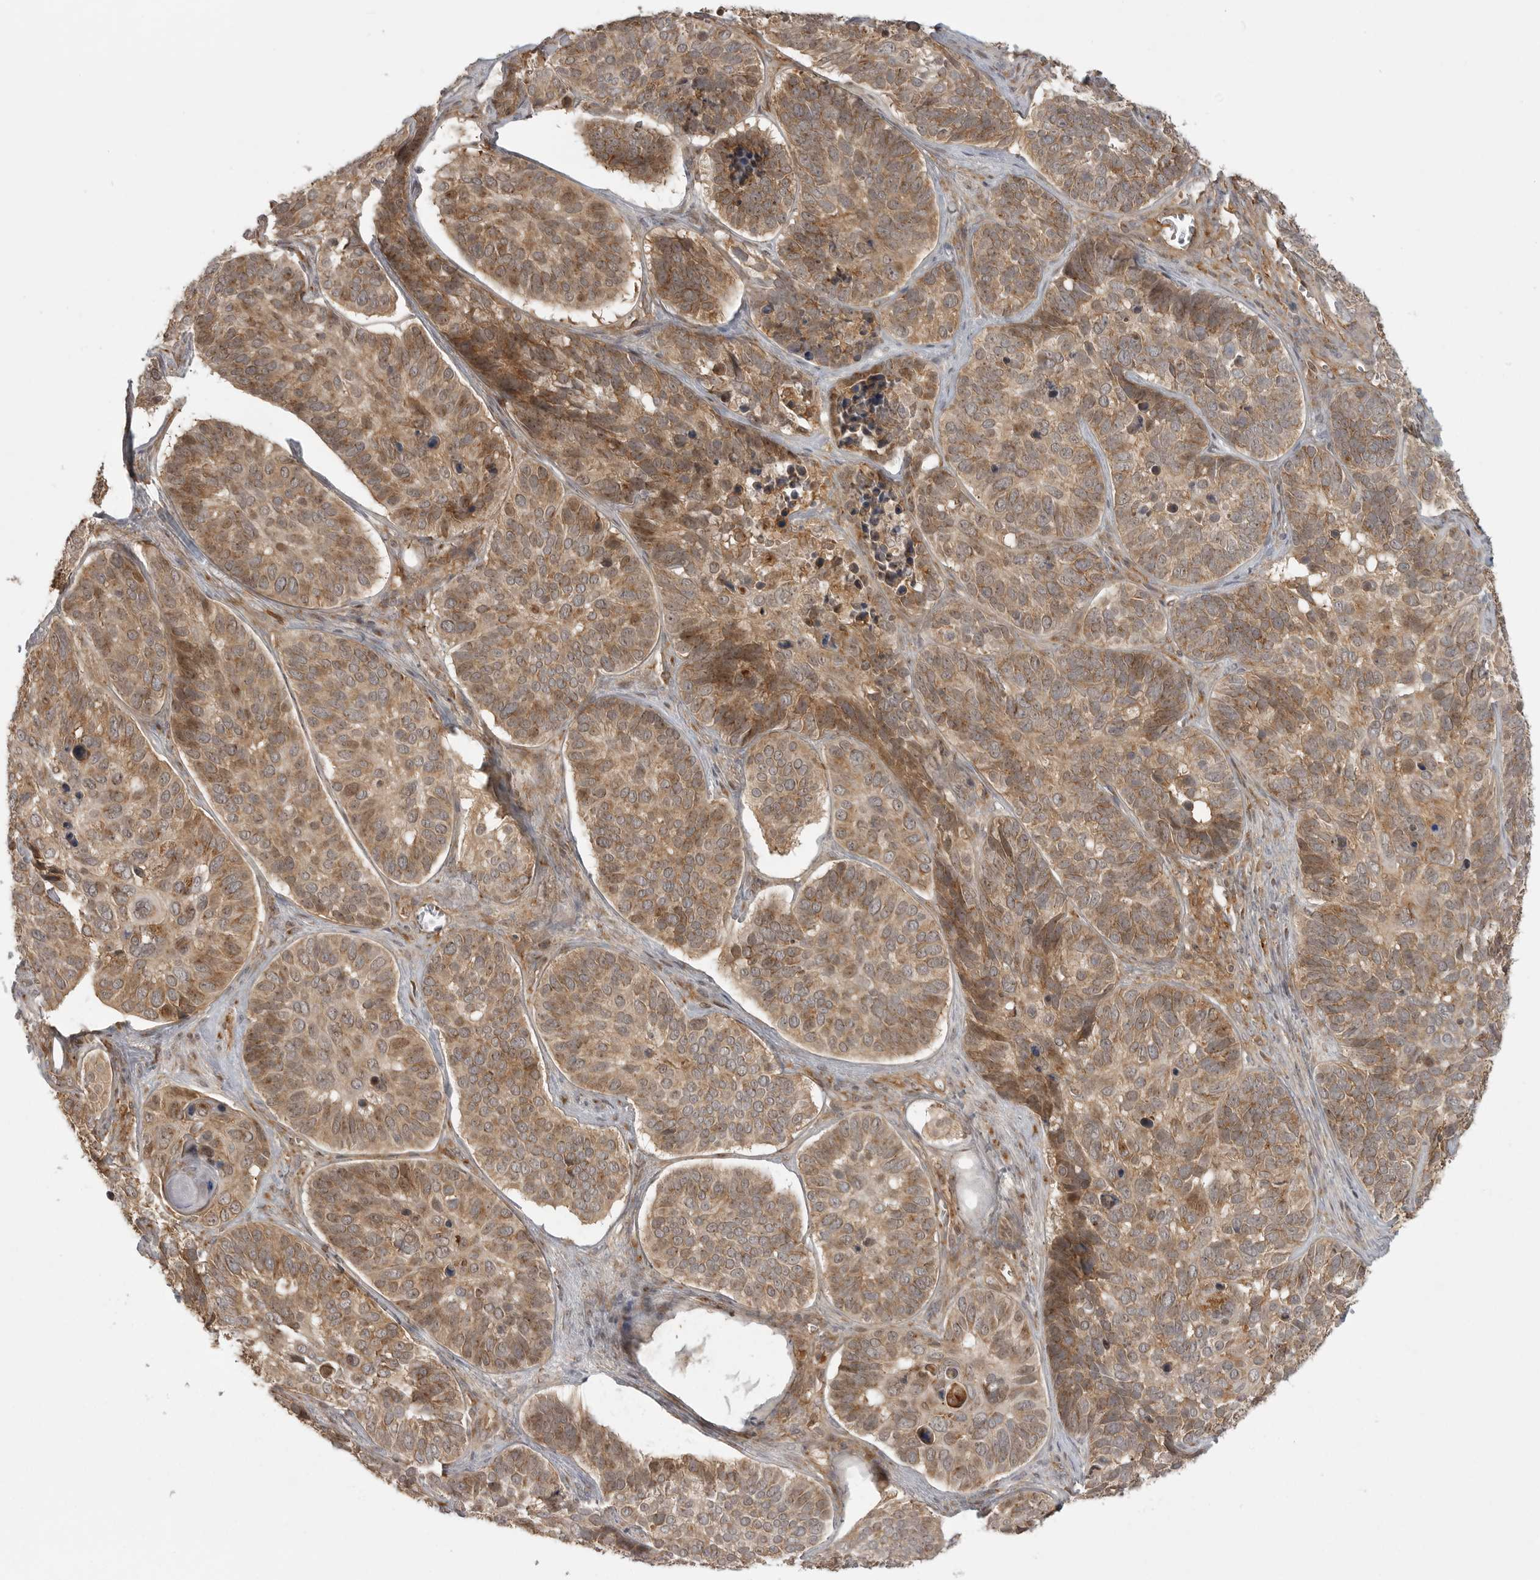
{"staining": {"intensity": "moderate", "quantity": ">75%", "location": "cytoplasmic/membranous"}, "tissue": "skin cancer", "cell_type": "Tumor cells", "image_type": "cancer", "snomed": [{"axis": "morphology", "description": "Basal cell carcinoma"}, {"axis": "topography", "description": "Skin"}], "caption": "The image exhibits immunohistochemical staining of skin basal cell carcinoma. There is moderate cytoplasmic/membranous staining is identified in about >75% of tumor cells.", "gene": "FAT3", "patient": {"sex": "male", "age": 62}}